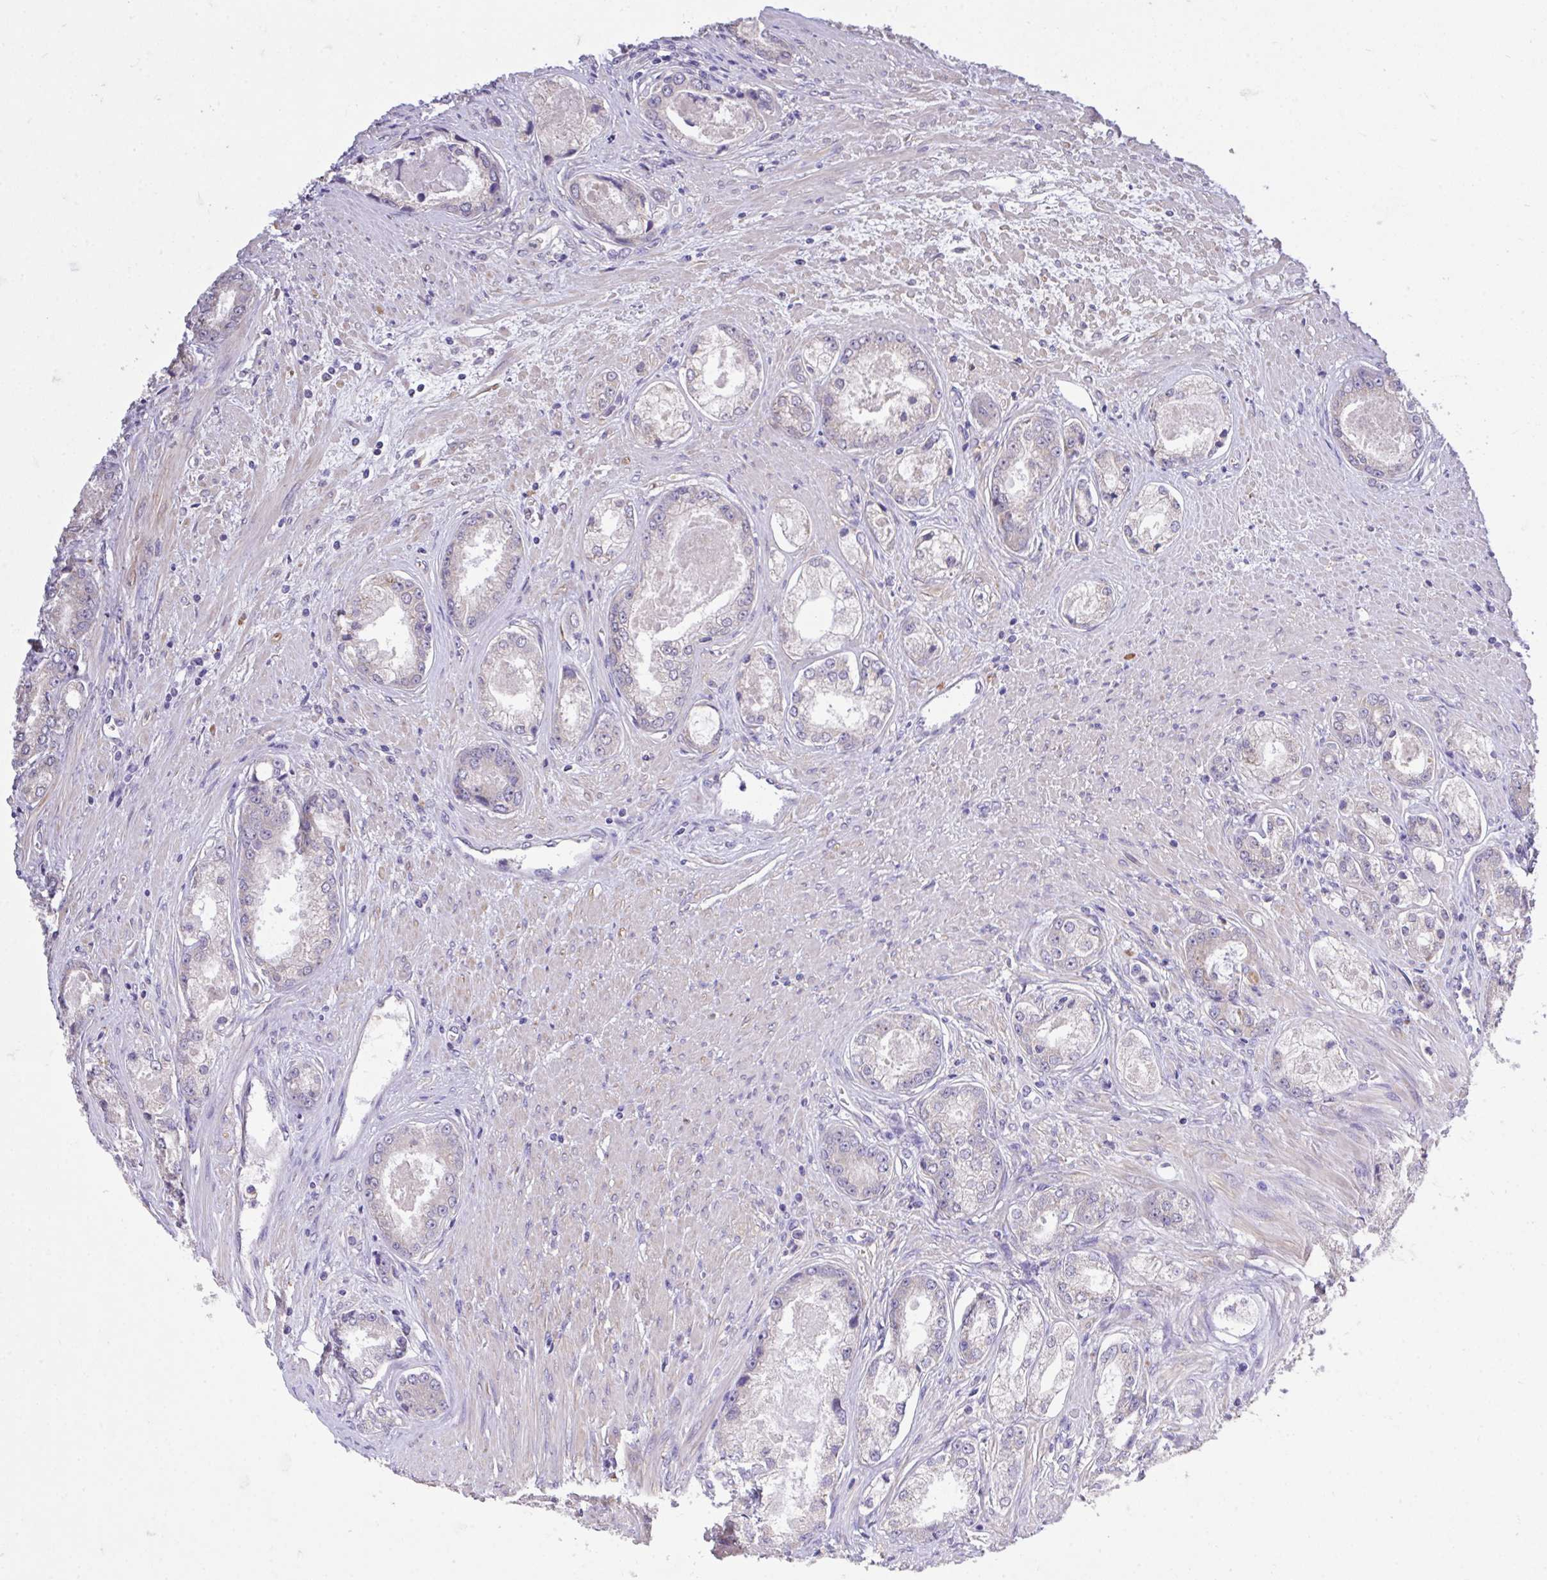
{"staining": {"intensity": "negative", "quantity": "none", "location": "none"}, "tissue": "prostate cancer", "cell_type": "Tumor cells", "image_type": "cancer", "snomed": [{"axis": "morphology", "description": "Adenocarcinoma, Low grade"}, {"axis": "topography", "description": "Prostate"}], "caption": "DAB immunohistochemical staining of human prostate low-grade adenocarcinoma exhibits no significant staining in tumor cells.", "gene": "MPC2", "patient": {"sex": "male", "age": 68}}